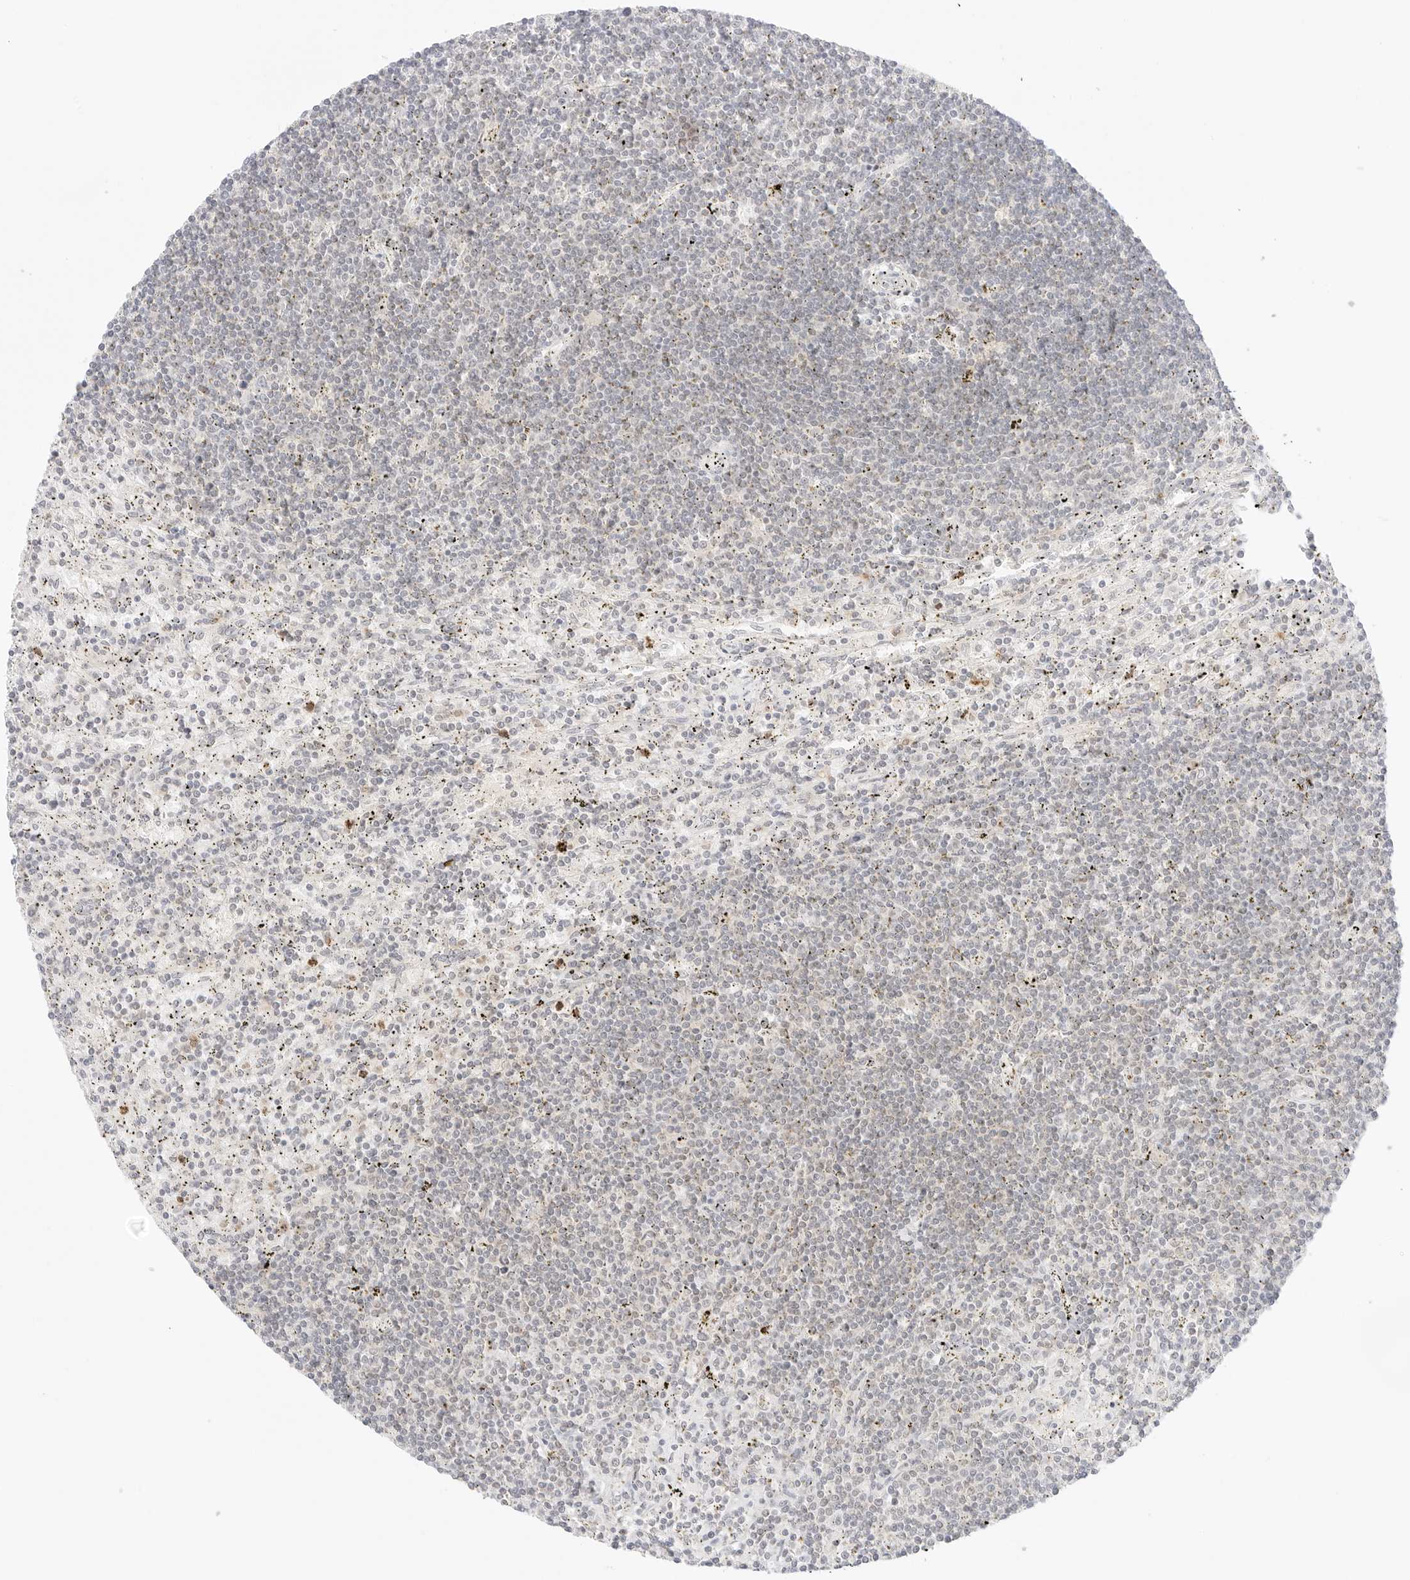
{"staining": {"intensity": "negative", "quantity": "none", "location": "none"}, "tissue": "lymphoma", "cell_type": "Tumor cells", "image_type": "cancer", "snomed": [{"axis": "morphology", "description": "Malignant lymphoma, non-Hodgkin's type, Low grade"}, {"axis": "topography", "description": "Spleen"}], "caption": "High magnification brightfield microscopy of lymphoma stained with DAB (brown) and counterstained with hematoxylin (blue): tumor cells show no significant expression.", "gene": "GNAS", "patient": {"sex": "male", "age": 76}}